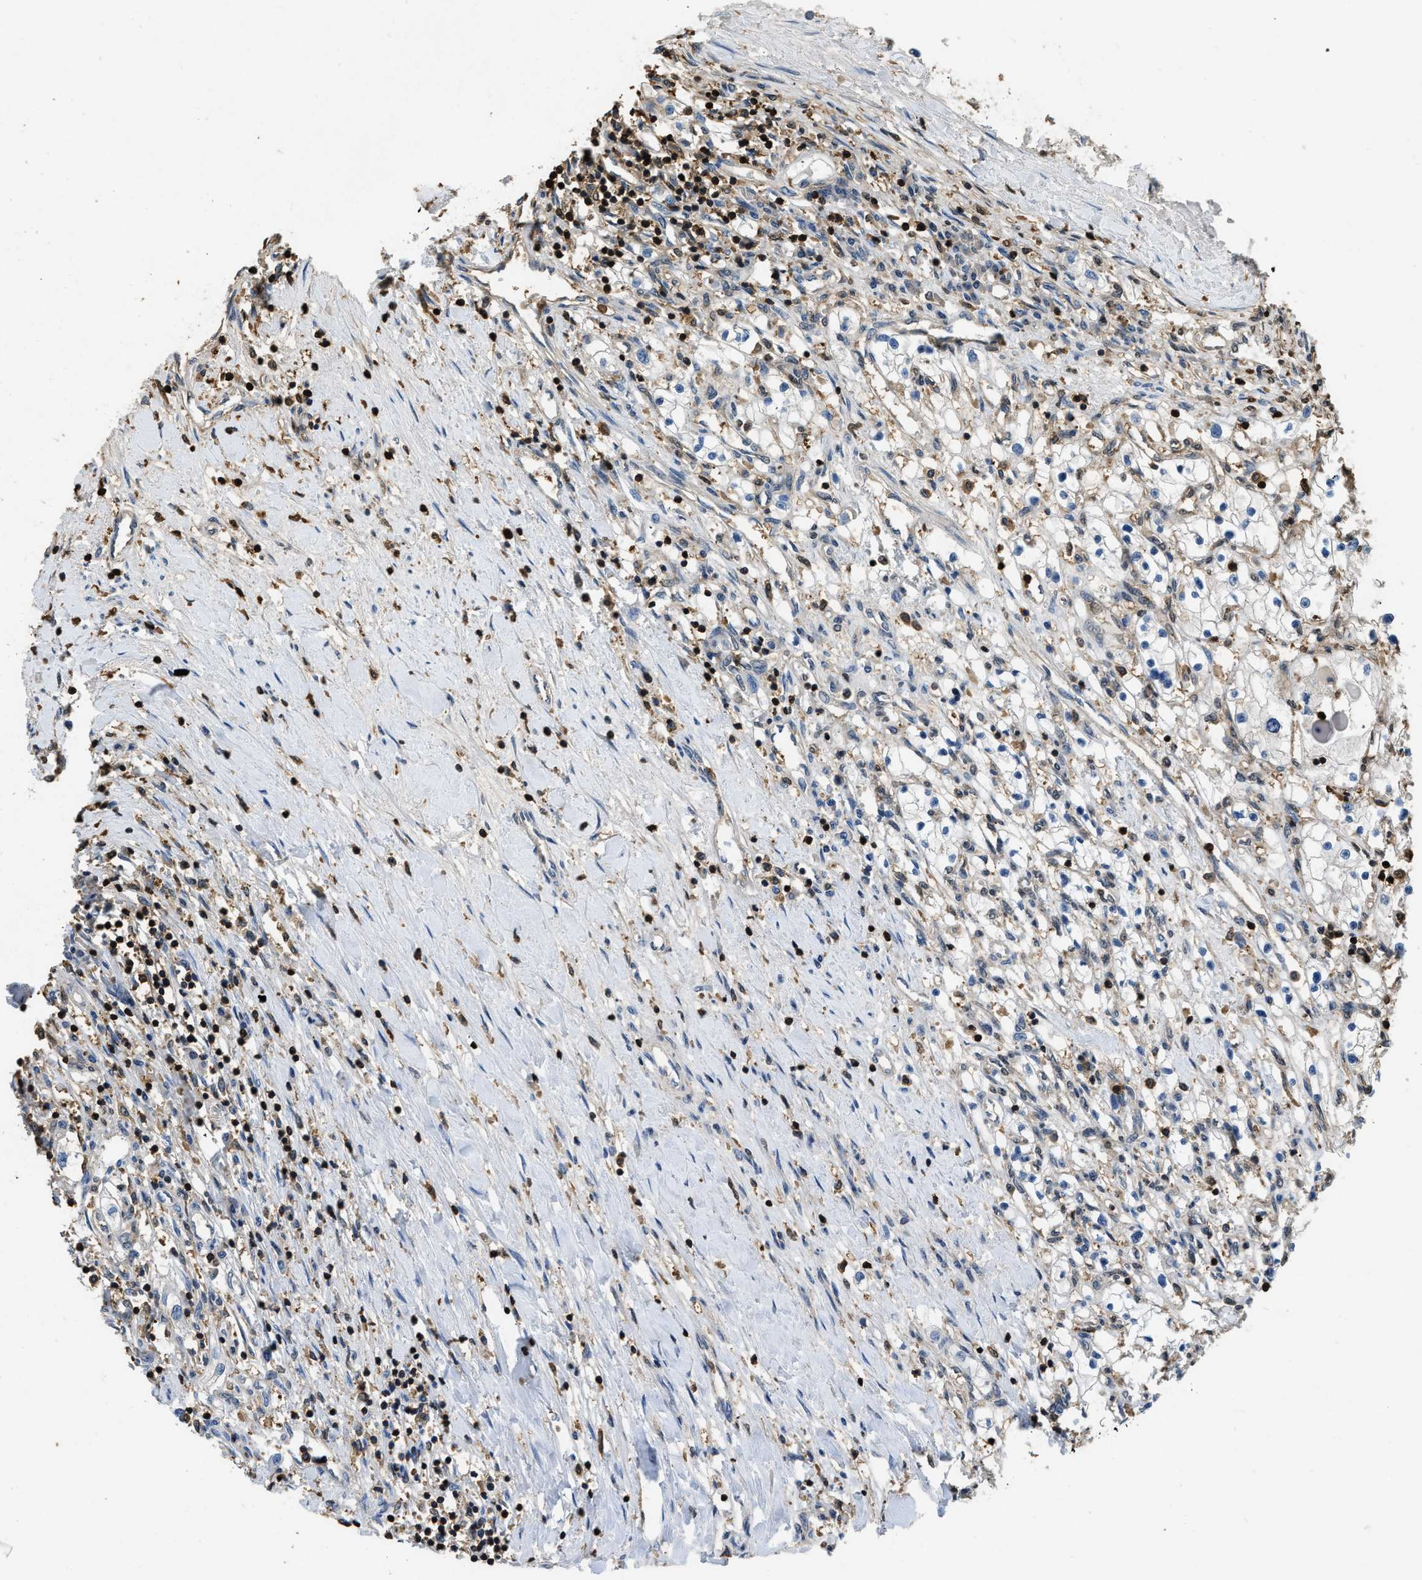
{"staining": {"intensity": "negative", "quantity": "none", "location": "none"}, "tissue": "renal cancer", "cell_type": "Tumor cells", "image_type": "cancer", "snomed": [{"axis": "morphology", "description": "Adenocarcinoma, NOS"}, {"axis": "topography", "description": "Kidney"}], "caption": "Immunohistochemistry (IHC) of renal cancer exhibits no expression in tumor cells. (Stains: DAB (3,3'-diaminobenzidine) immunohistochemistry (IHC) with hematoxylin counter stain, Microscopy: brightfield microscopy at high magnification).", "gene": "ARHGDIB", "patient": {"sex": "male", "age": 68}}